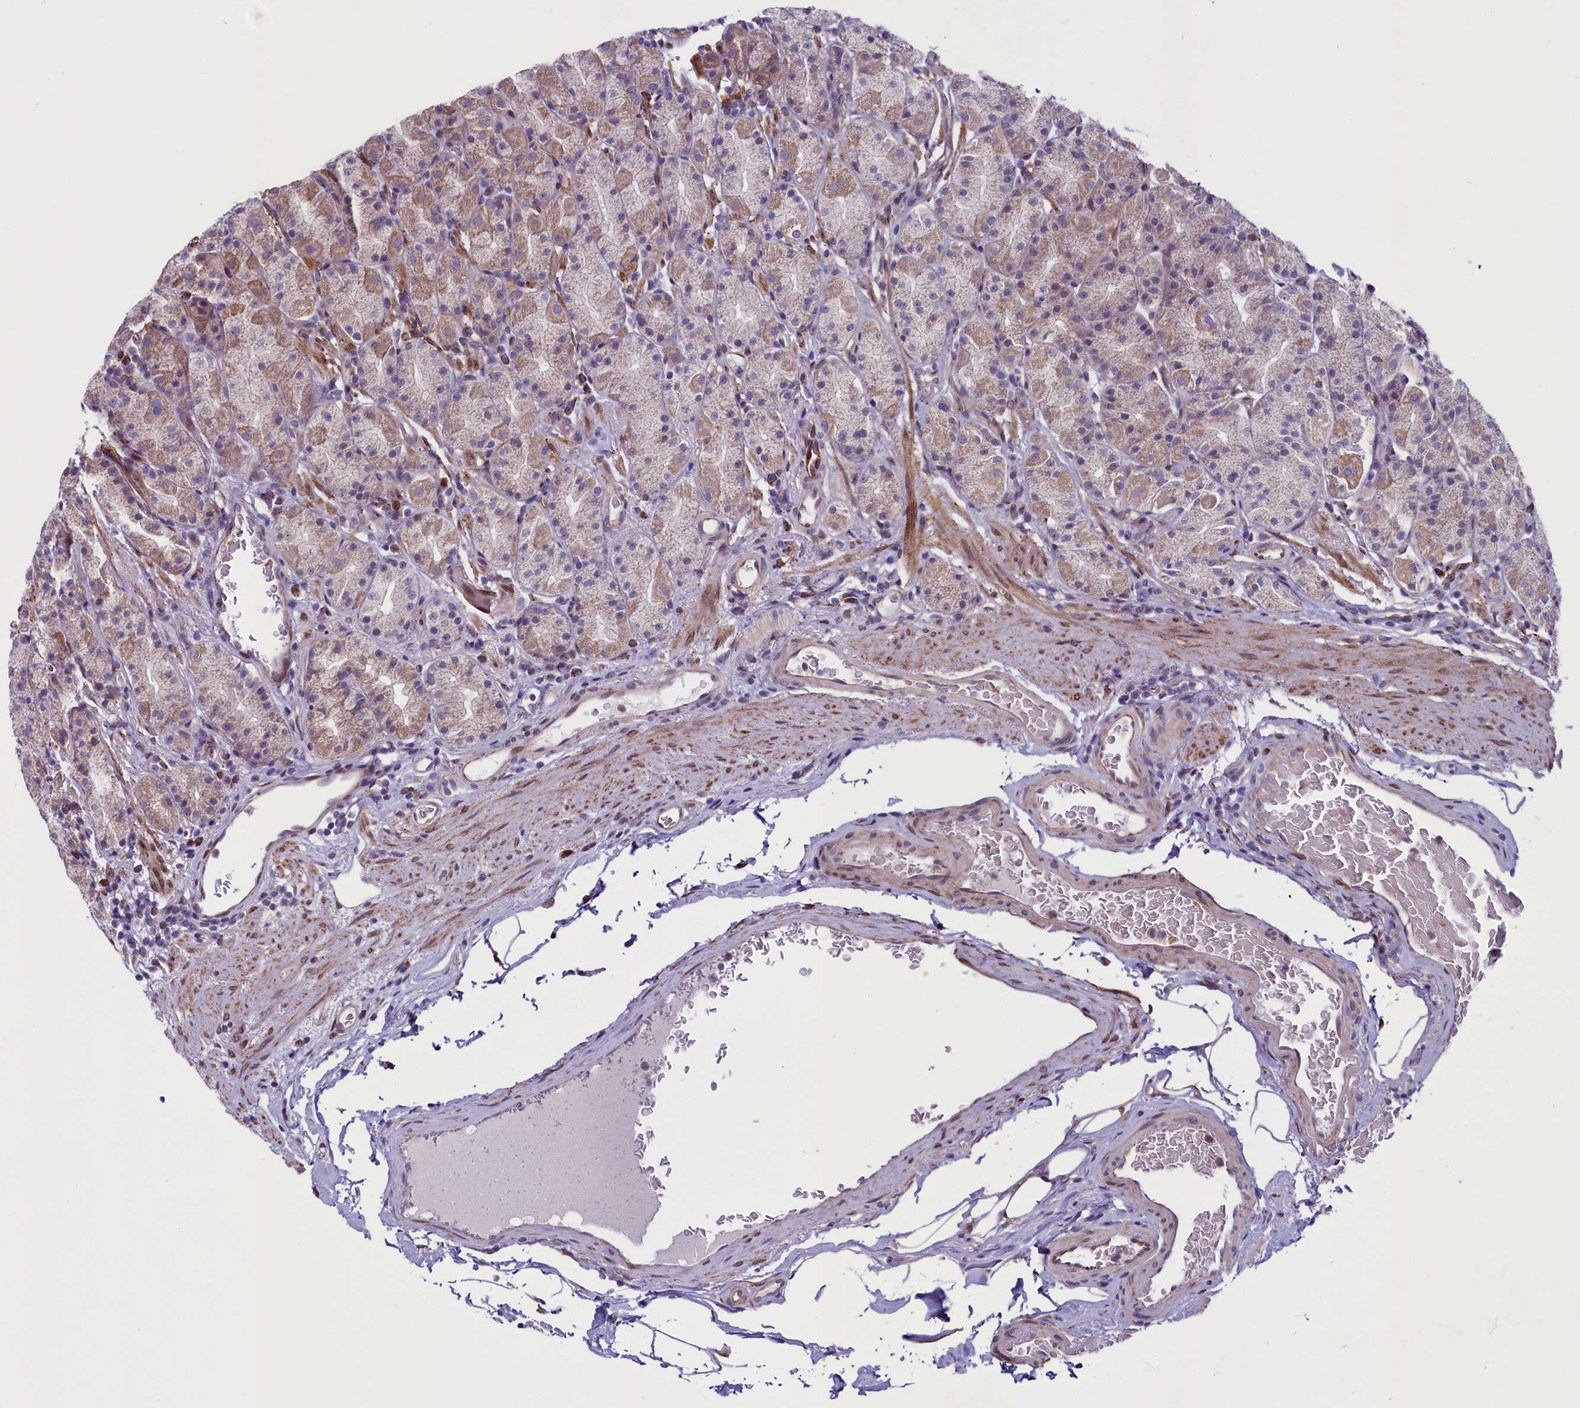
{"staining": {"intensity": "moderate", "quantity": "25%-75%", "location": "cytoplasmic/membranous"}, "tissue": "stomach", "cell_type": "Glandular cells", "image_type": "normal", "snomed": [{"axis": "morphology", "description": "Normal tissue, NOS"}, {"axis": "topography", "description": "Stomach, upper"}, {"axis": "topography", "description": "Stomach, lower"}, {"axis": "topography", "description": "Small intestine"}], "caption": "Protein staining shows moderate cytoplasmic/membranous positivity in approximately 25%-75% of glandular cells in normal stomach. Using DAB (brown) and hematoxylin (blue) stains, captured at high magnification using brightfield microscopy.", "gene": "MIEF2", "patient": {"sex": "male", "age": 68}}